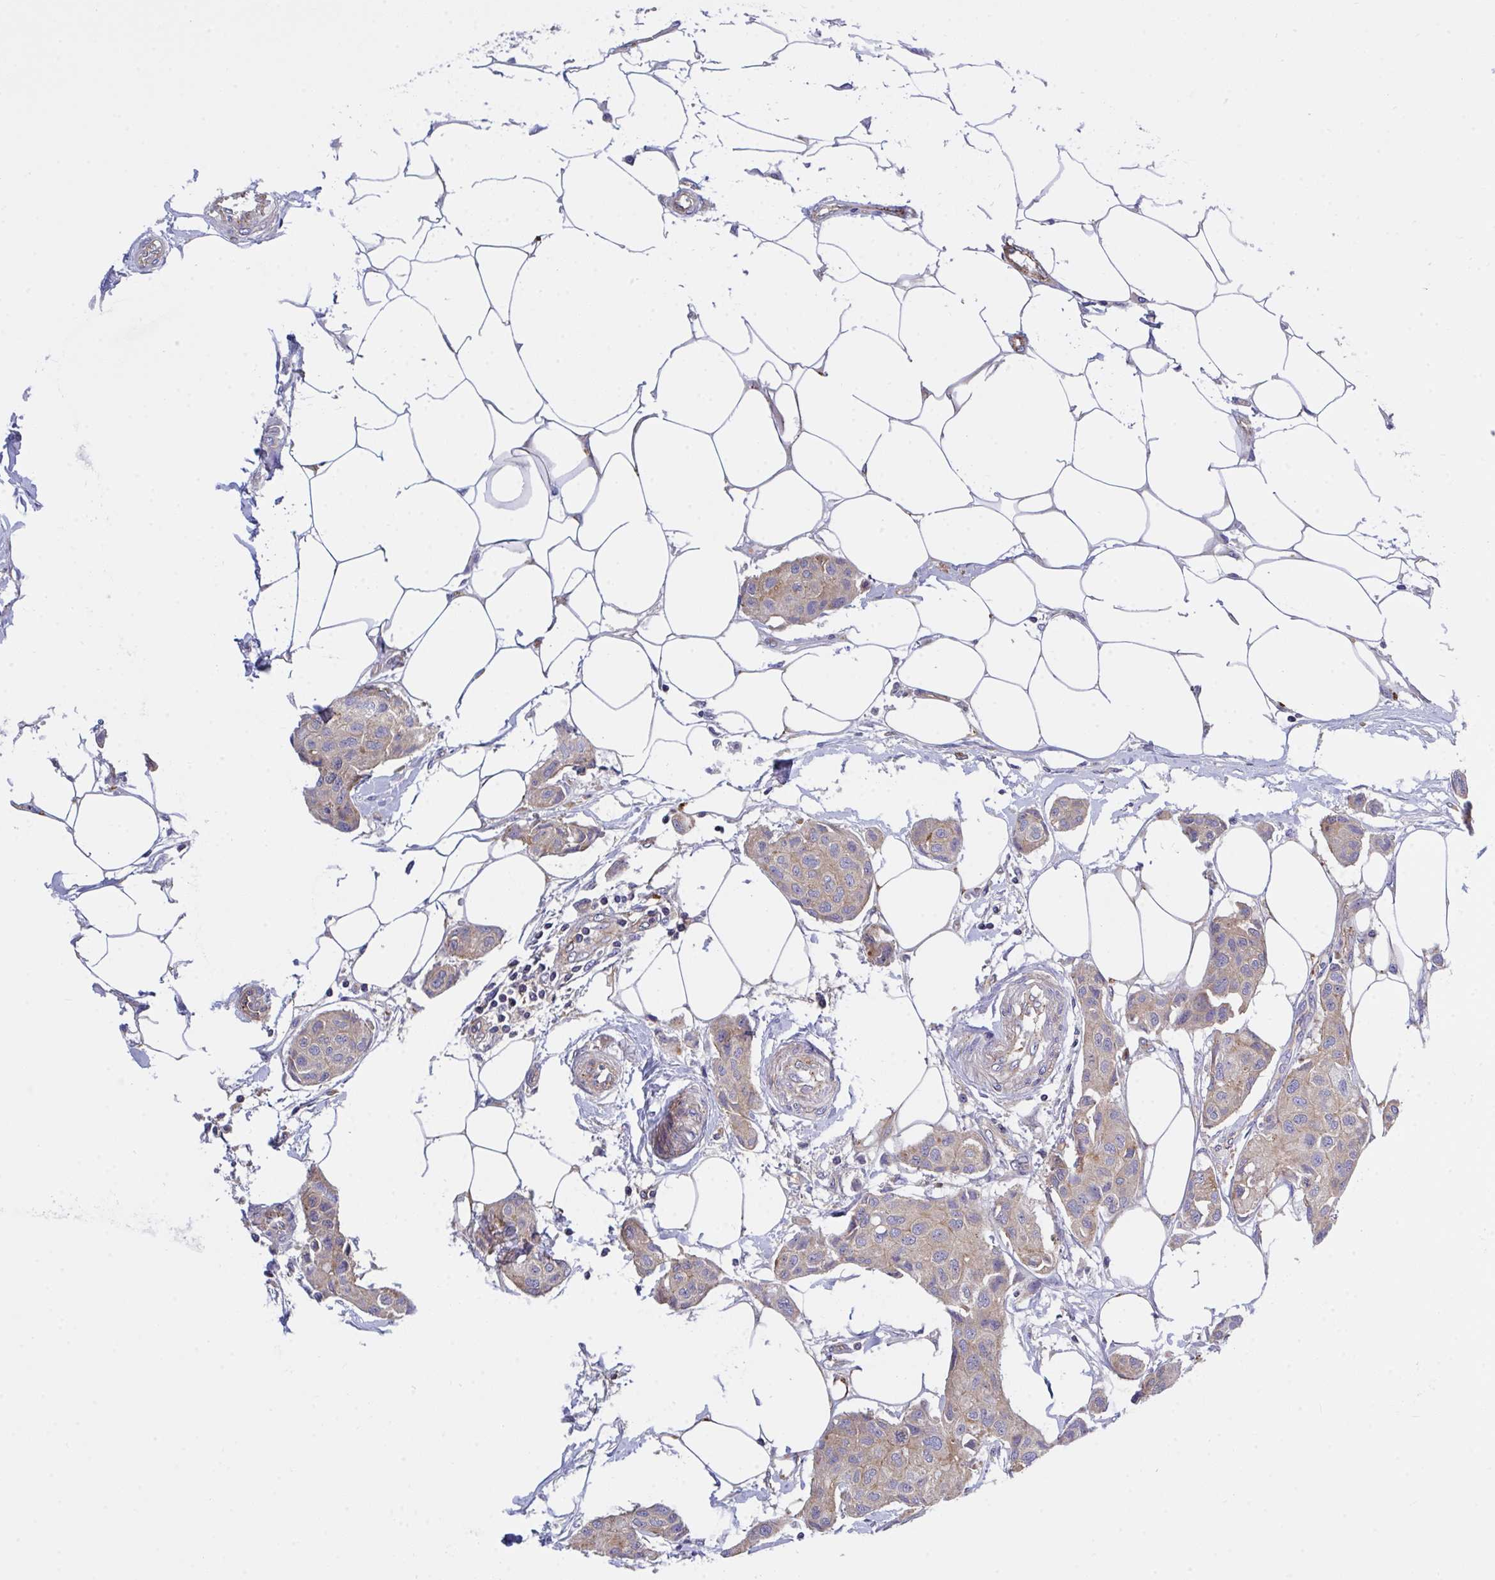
{"staining": {"intensity": "weak", "quantity": "25%-75%", "location": "cytoplasmic/membranous"}, "tissue": "breast cancer", "cell_type": "Tumor cells", "image_type": "cancer", "snomed": [{"axis": "morphology", "description": "Duct carcinoma"}, {"axis": "topography", "description": "Breast"}, {"axis": "topography", "description": "Lymph node"}], "caption": "There is low levels of weak cytoplasmic/membranous positivity in tumor cells of breast cancer (infiltrating ductal carcinoma), as demonstrated by immunohistochemical staining (brown color).", "gene": "C4orf36", "patient": {"sex": "female", "age": 80}}